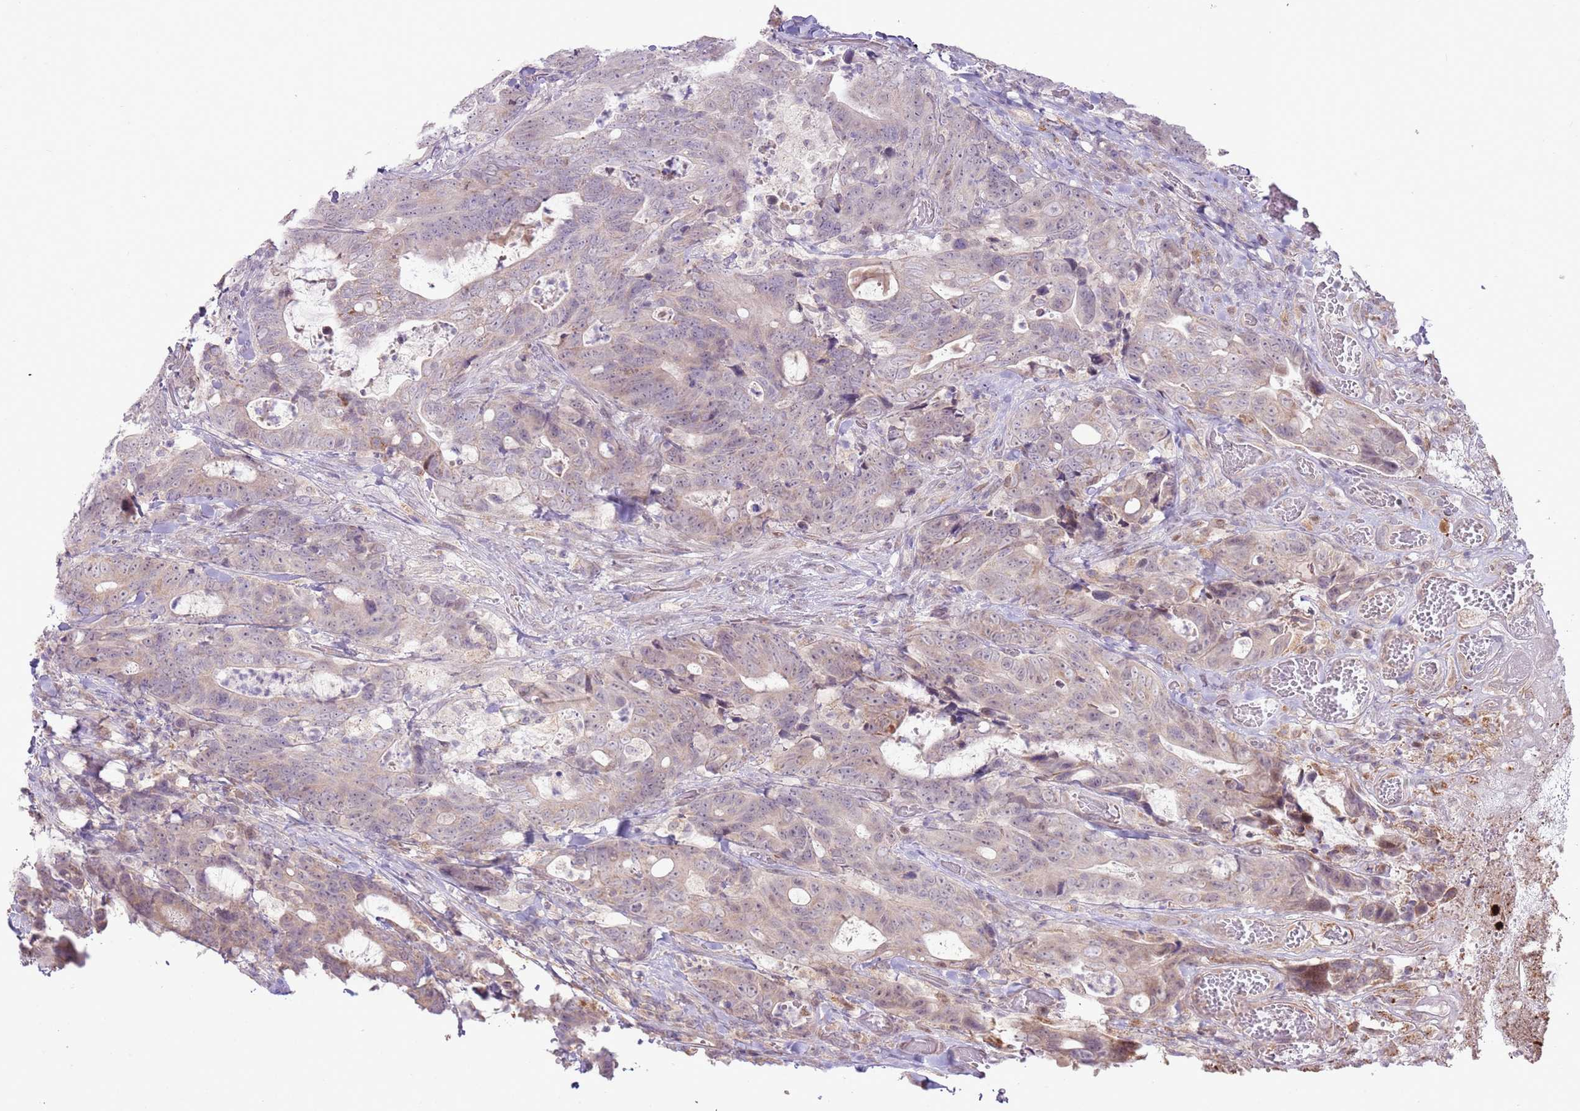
{"staining": {"intensity": "moderate", "quantity": "<25%", "location": "cytoplasmic/membranous"}, "tissue": "colorectal cancer", "cell_type": "Tumor cells", "image_type": "cancer", "snomed": [{"axis": "morphology", "description": "Adenocarcinoma, NOS"}, {"axis": "topography", "description": "Colon"}], "caption": "Protein staining exhibits moderate cytoplasmic/membranous expression in about <25% of tumor cells in adenocarcinoma (colorectal).", "gene": "MLLT11", "patient": {"sex": "female", "age": 82}}